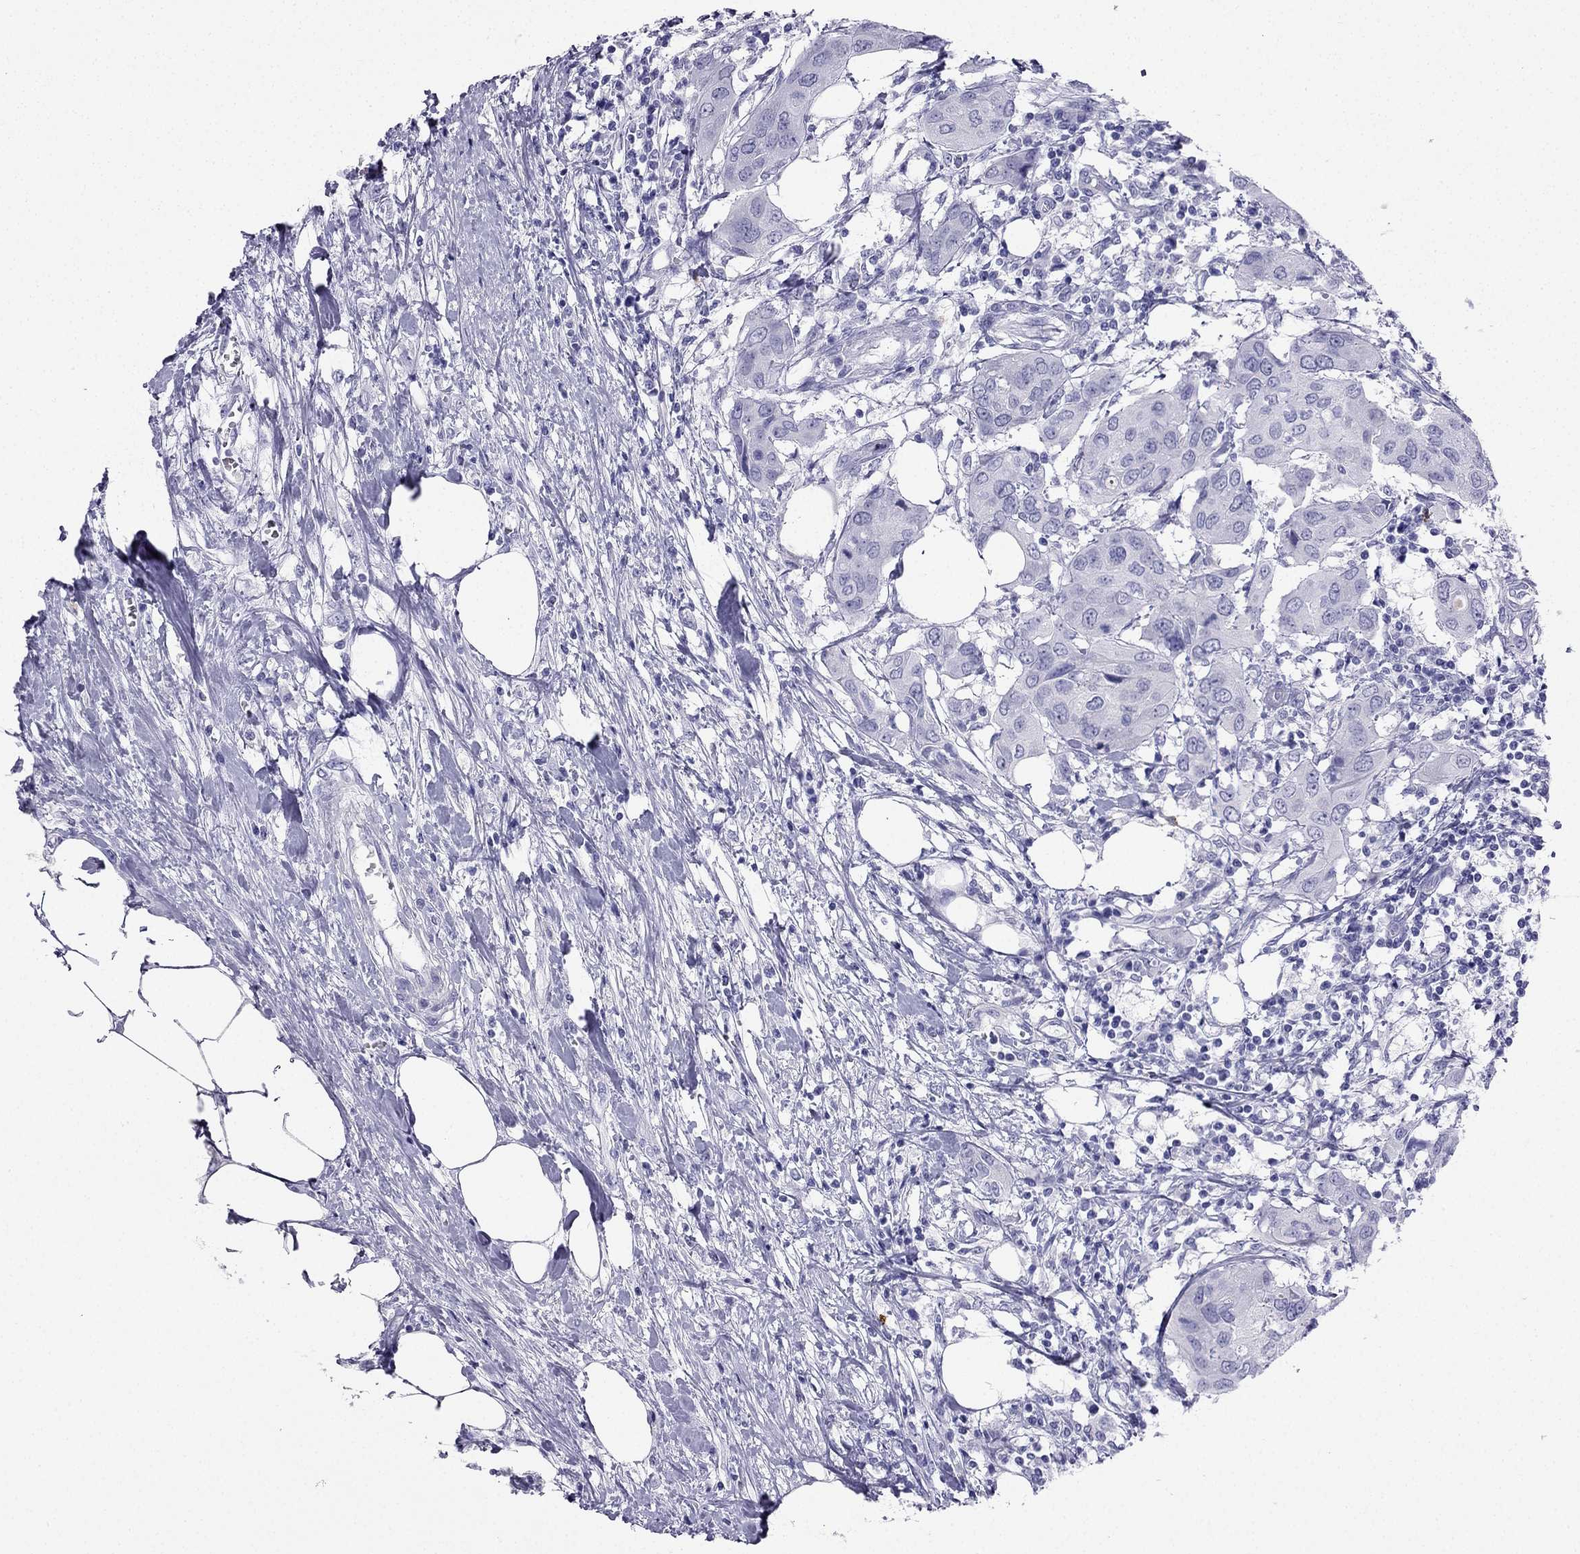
{"staining": {"intensity": "negative", "quantity": "none", "location": "none"}, "tissue": "urothelial cancer", "cell_type": "Tumor cells", "image_type": "cancer", "snomed": [{"axis": "morphology", "description": "Urothelial carcinoma, NOS"}, {"axis": "morphology", "description": "Urothelial carcinoma, High grade"}, {"axis": "topography", "description": "Urinary bladder"}], "caption": "Urothelial cancer stained for a protein using immunohistochemistry (IHC) demonstrates no staining tumor cells.", "gene": "SLC18A2", "patient": {"sex": "male", "age": 63}}